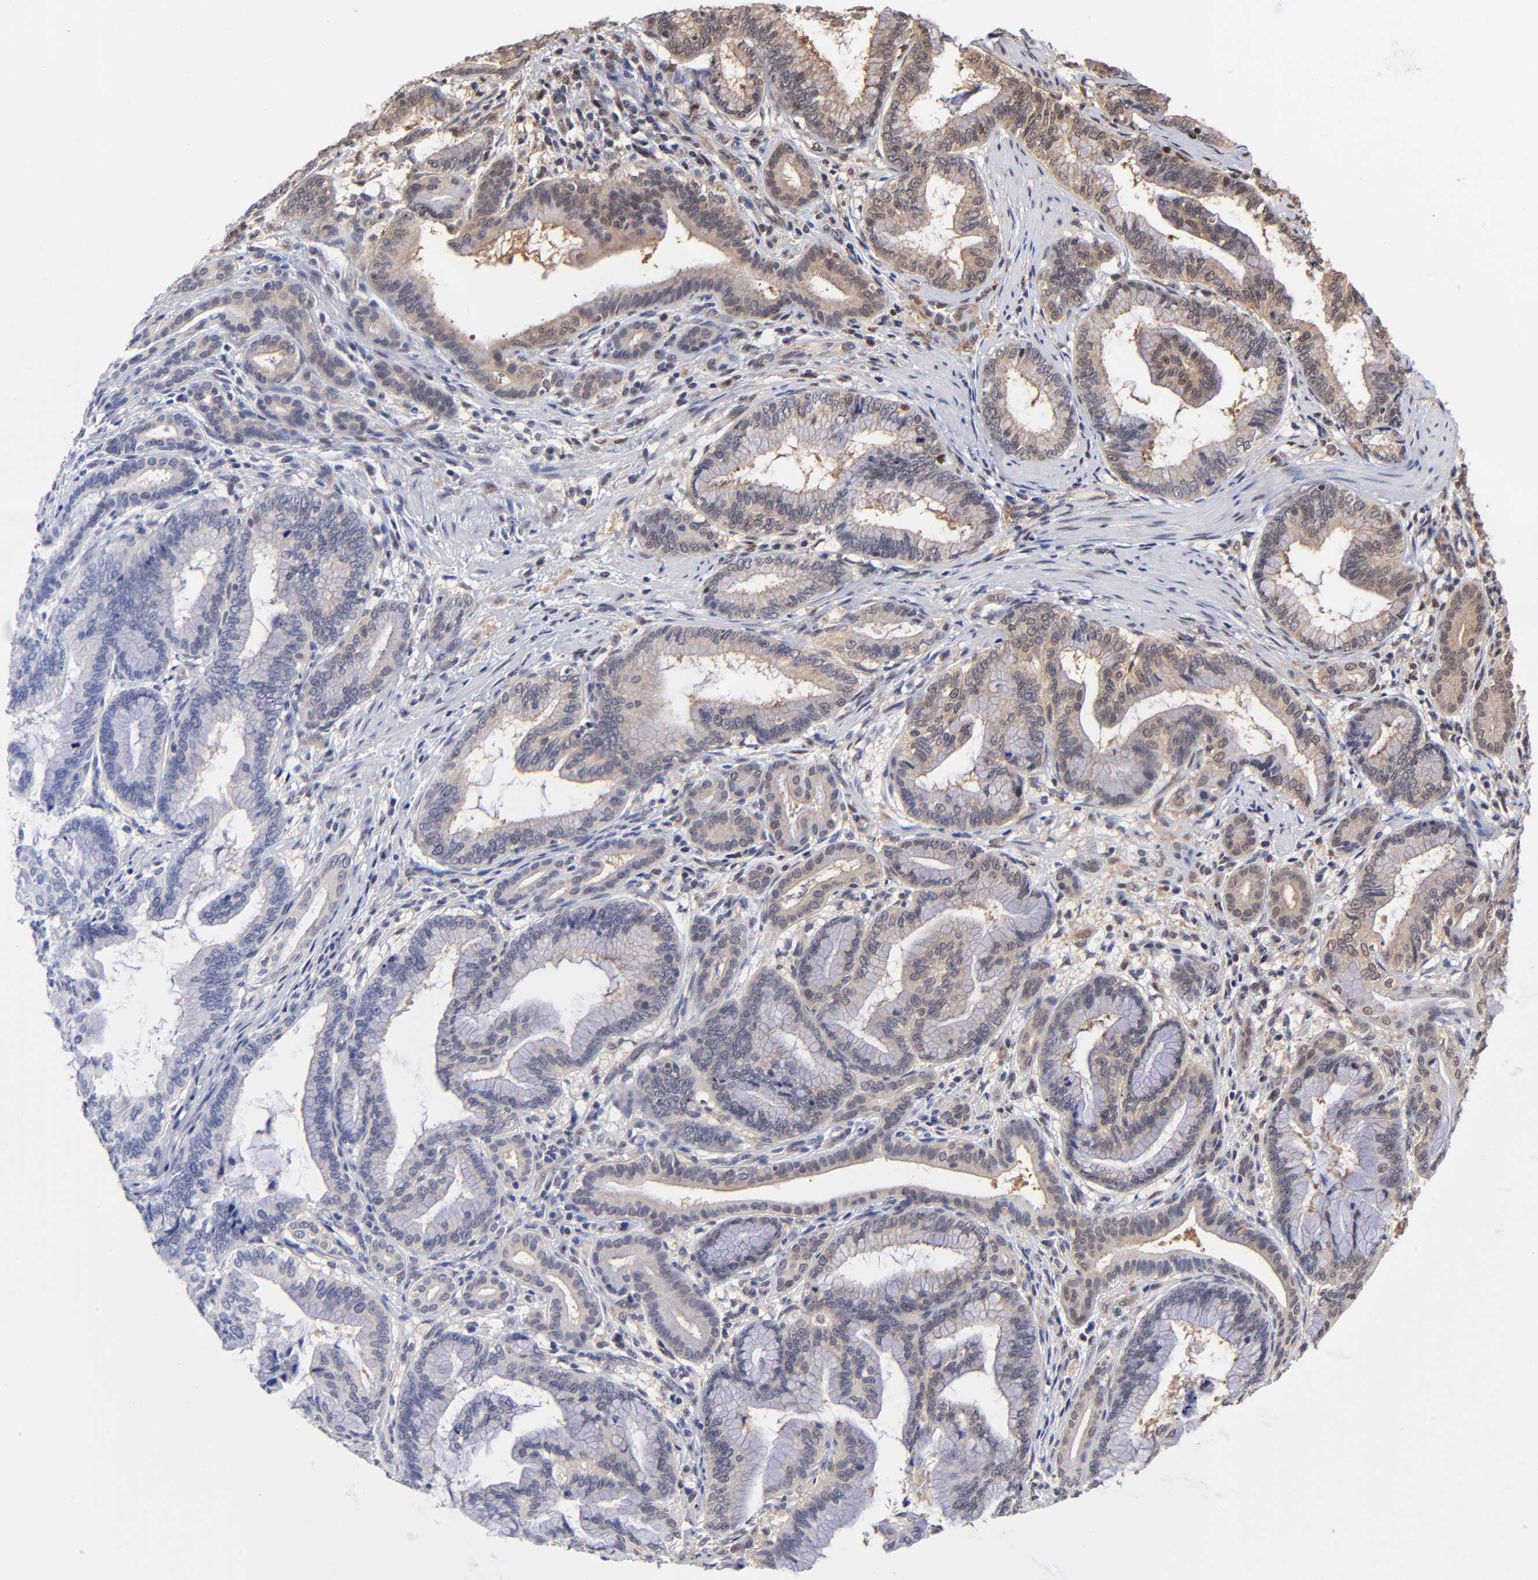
{"staining": {"intensity": "weak", "quantity": "<25%", "location": "cytoplasmic/membranous,nuclear"}, "tissue": "pancreatic cancer", "cell_type": "Tumor cells", "image_type": "cancer", "snomed": [{"axis": "morphology", "description": "Adenocarcinoma, NOS"}, {"axis": "topography", "description": "Pancreas"}], "caption": "IHC photomicrograph of neoplastic tissue: human adenocarcinoma (pancreatic) stained with DAB displays no significant protein positivity in tumor cells.", "gene": "PSMC4", "patient": {"sex": "female", "age": 64}}